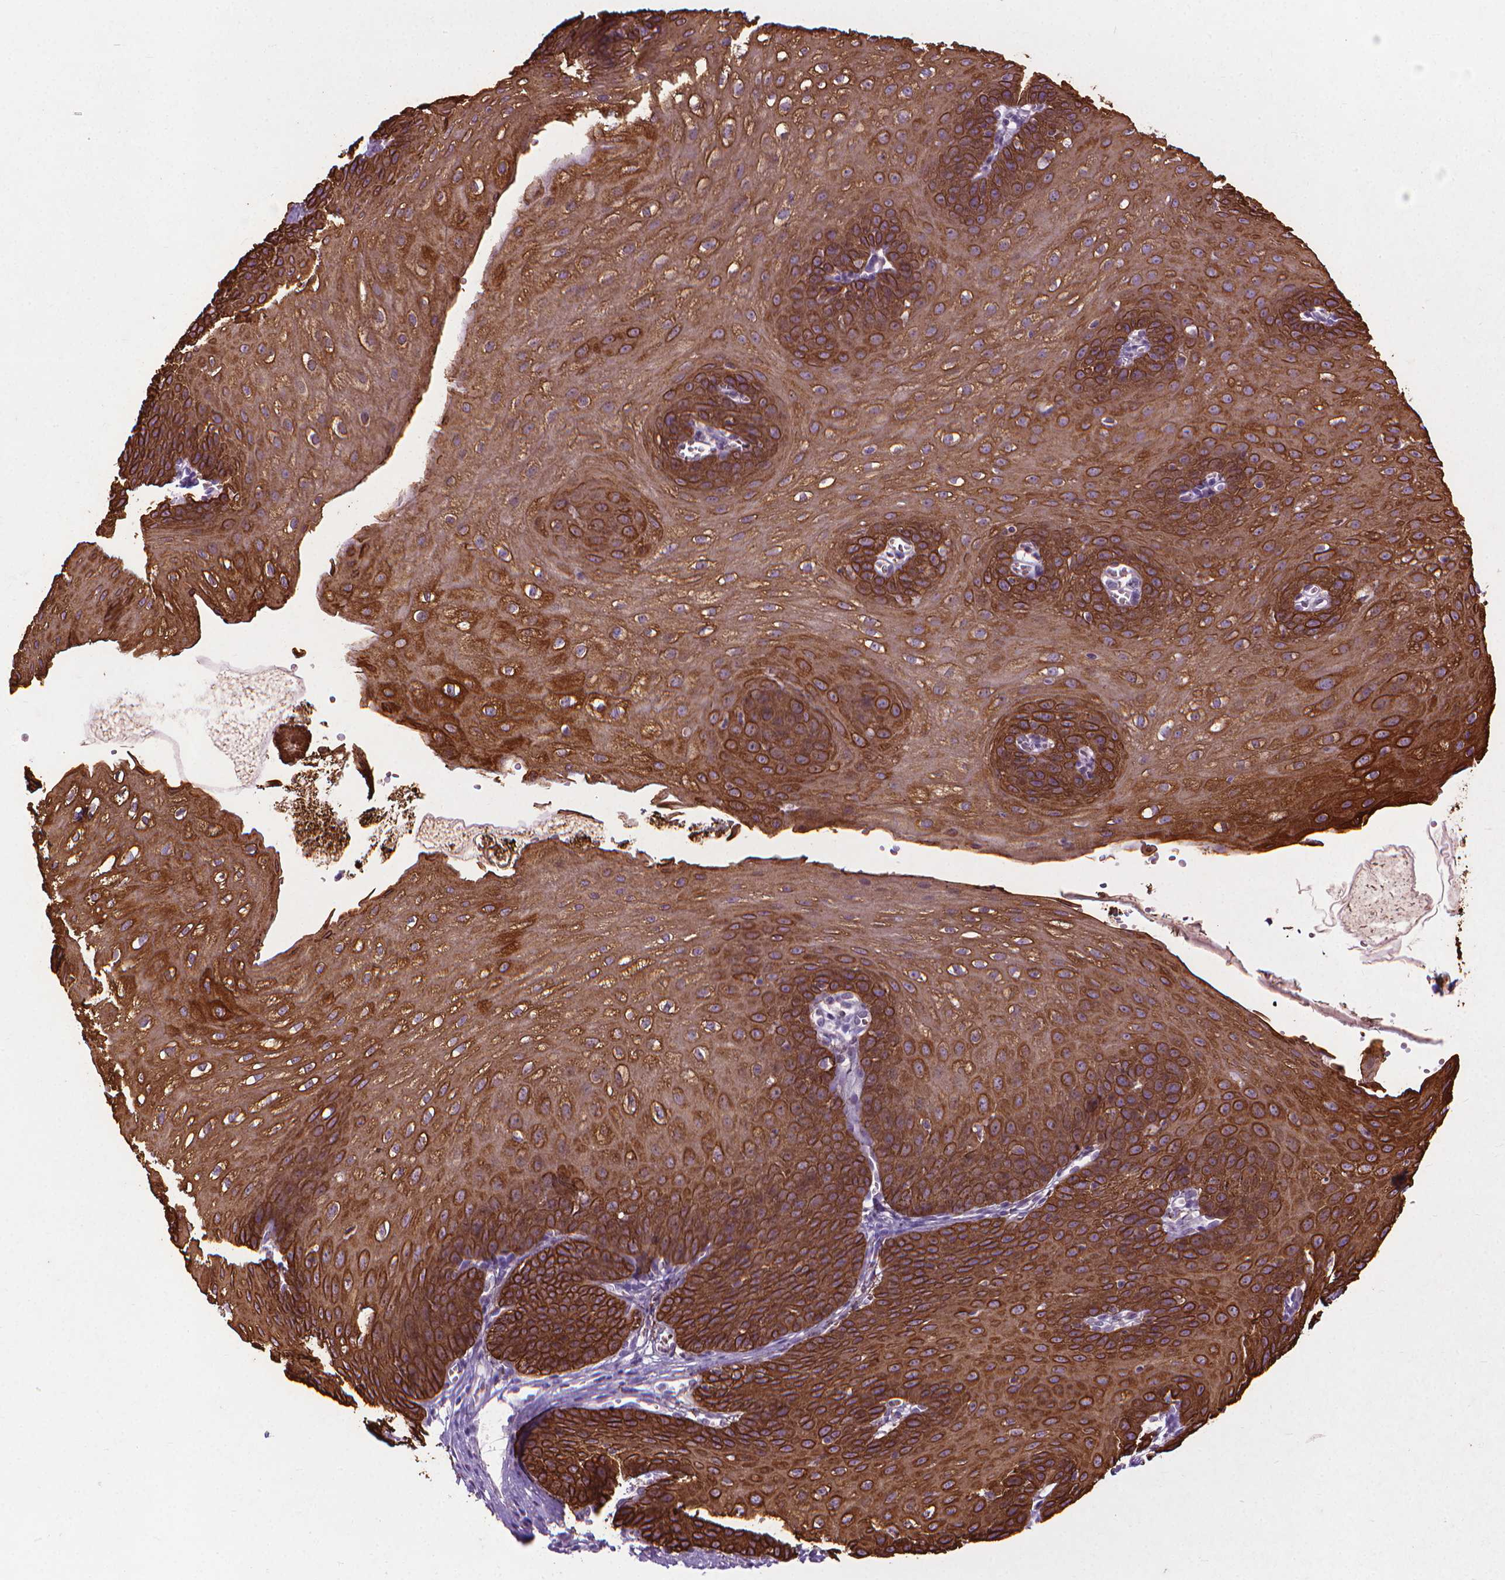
{"staining": {"intensity": "strong", "quantity": ">75%", "location": "cytoplasmic/membranous"}, "tissue": "esophagus", "cell_type": "Squamous epithelial cells", "image_type": "normal", "snomed": [{"axis": "morphology", "description": "Normal tissue, NOS"}, {"axis": "topography", "description": "Esophagus"}], "caption": "Esophagus stained with a brown dye demonstrates strong cytoplasmic/membranous positive expression in about >75% of squamous epithelial cells.", "gene": "KRT5", "patient": {"sex": "male", "age": 71}}